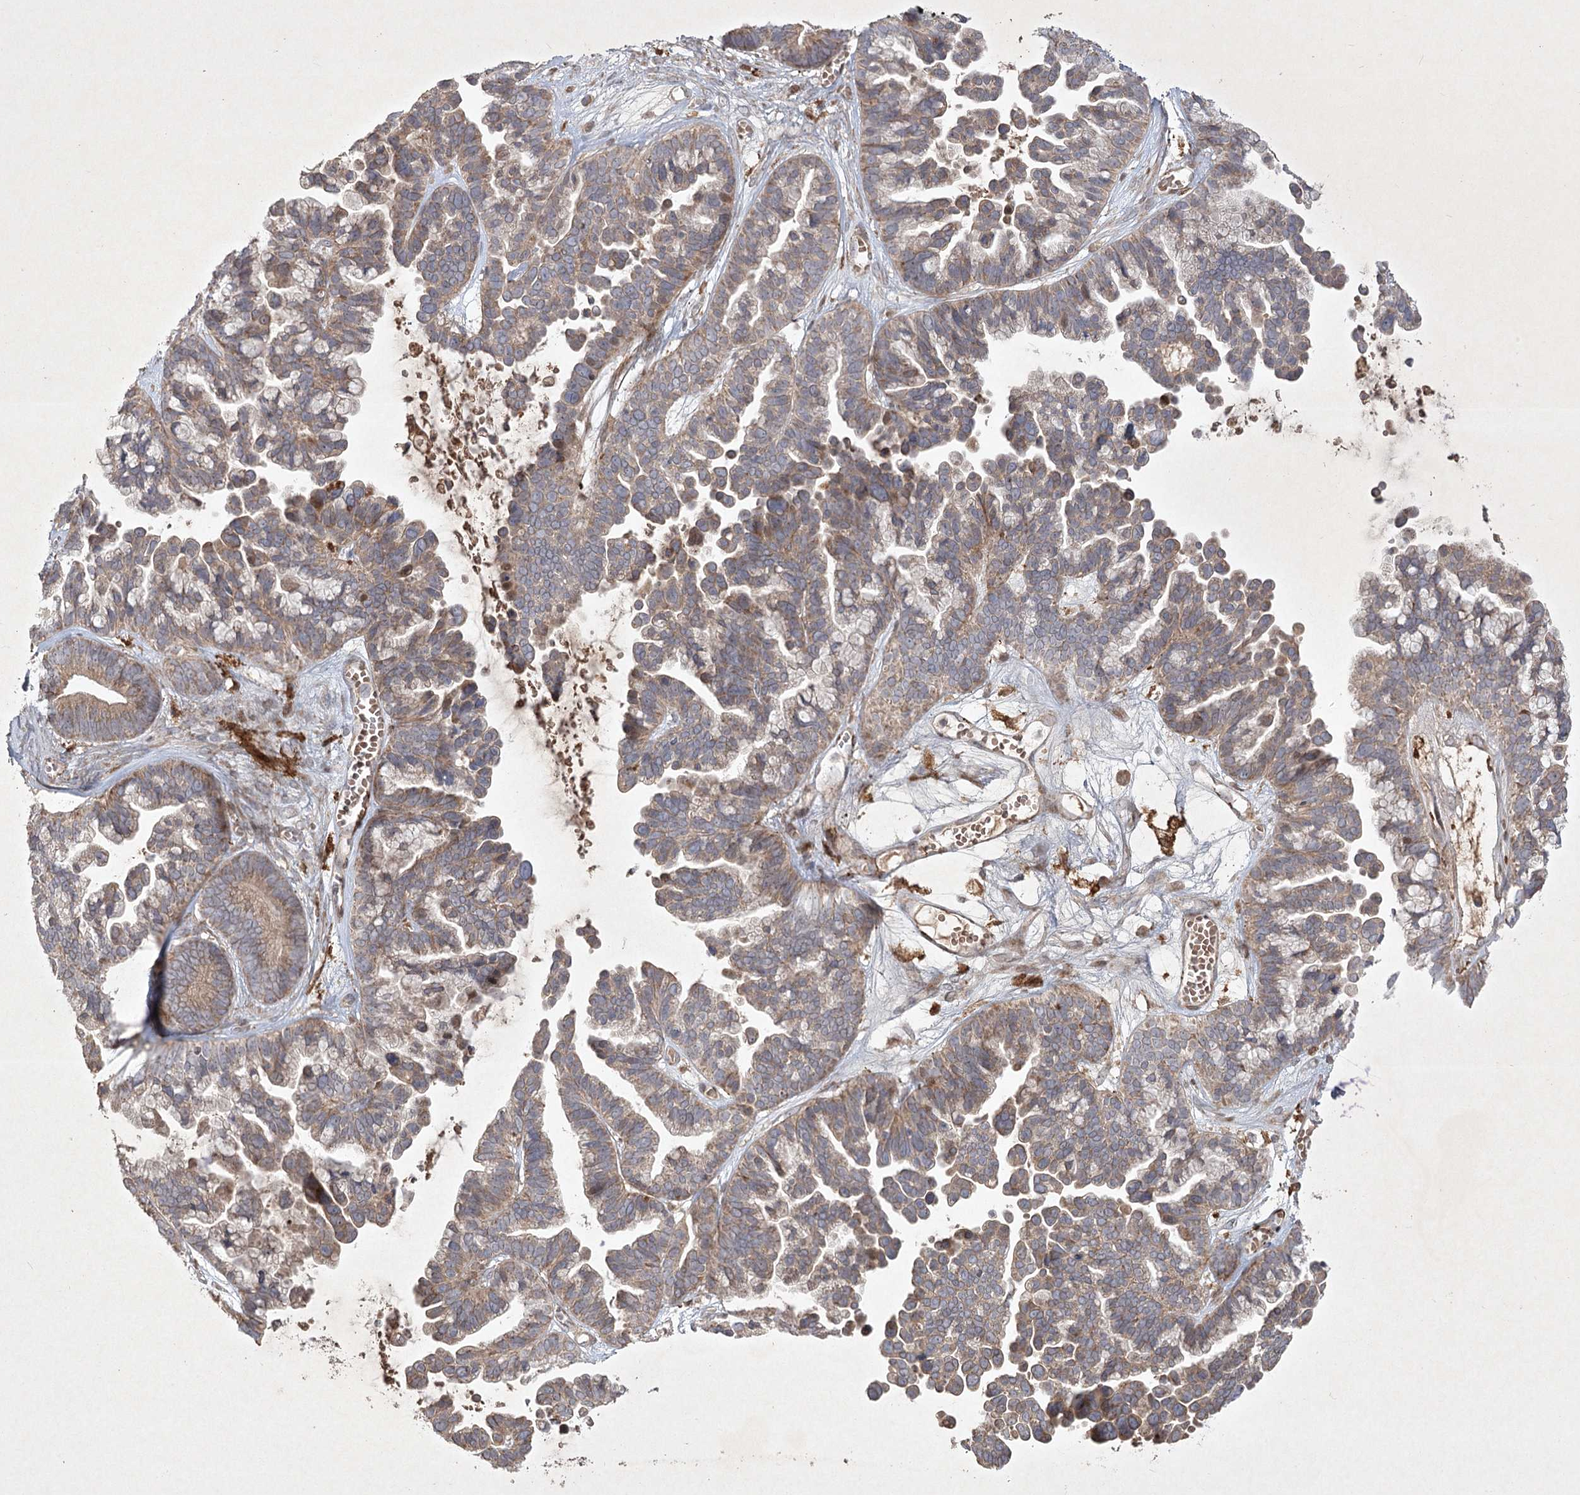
{"staining": {"intensity": "weak", "quantity": ">75%", "location": "cytoplasmic/membranous"}, "tissue": "ovarian cancer", "cell_type": "Tumor cells", "image_type": "cancer", "snomed": [{"axis": "morphology", "description": "Cystadenocarcinoma, serous, NOS"}, {"axis": "topography", "description": "Ovary"}], "caption": "Immunohistochemistry (DAB) staining of human ovarian cancer (serous cystadenocarcinoma) demonstrates weak cytoplasmic/membranous protein expression in about >75% of tumor cells. Nuclei are stained in blue.", "gene": "KBTBD4", "patient": {"sex": "female", "age": 56}}